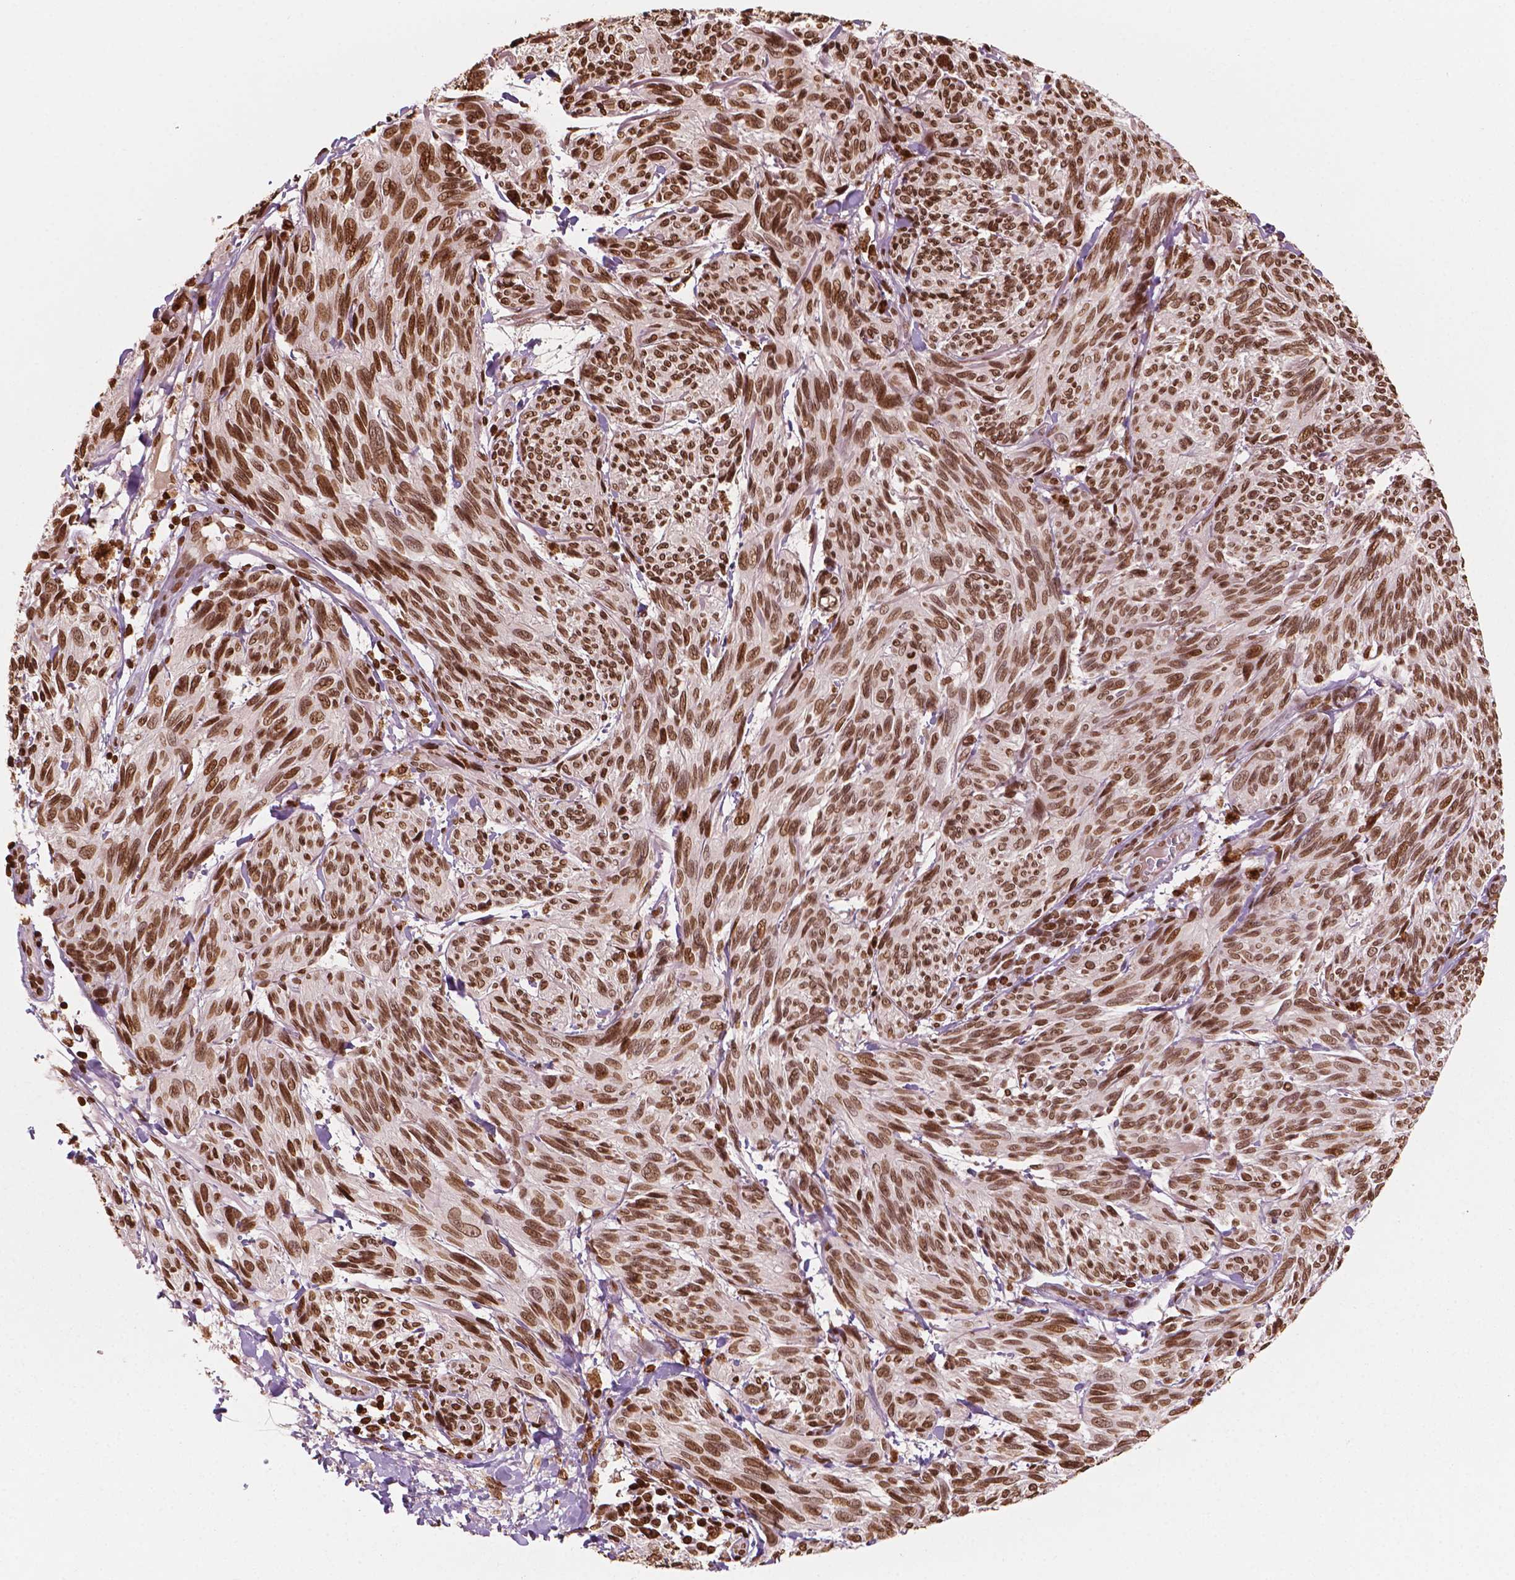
{"staining": {"intensity": "strong", "quantity": ">75%", "location": "nuclear"}, "tissue": "melanoma", "cell_type": "Tumor cells", "image_type": "cancer", "snomed": [{"axis": "morphology", "description": "Malignant melanoma, NOS"}, {"axis": "topography", "description": "Skin"}], "caption": "DAB immunohistochemical staining of human melanoma shows strong nuclear protein expression in approximately >75% of tumor cells.", "gene": "H3C7", "patient": {"sex": "male", "age": 79}}